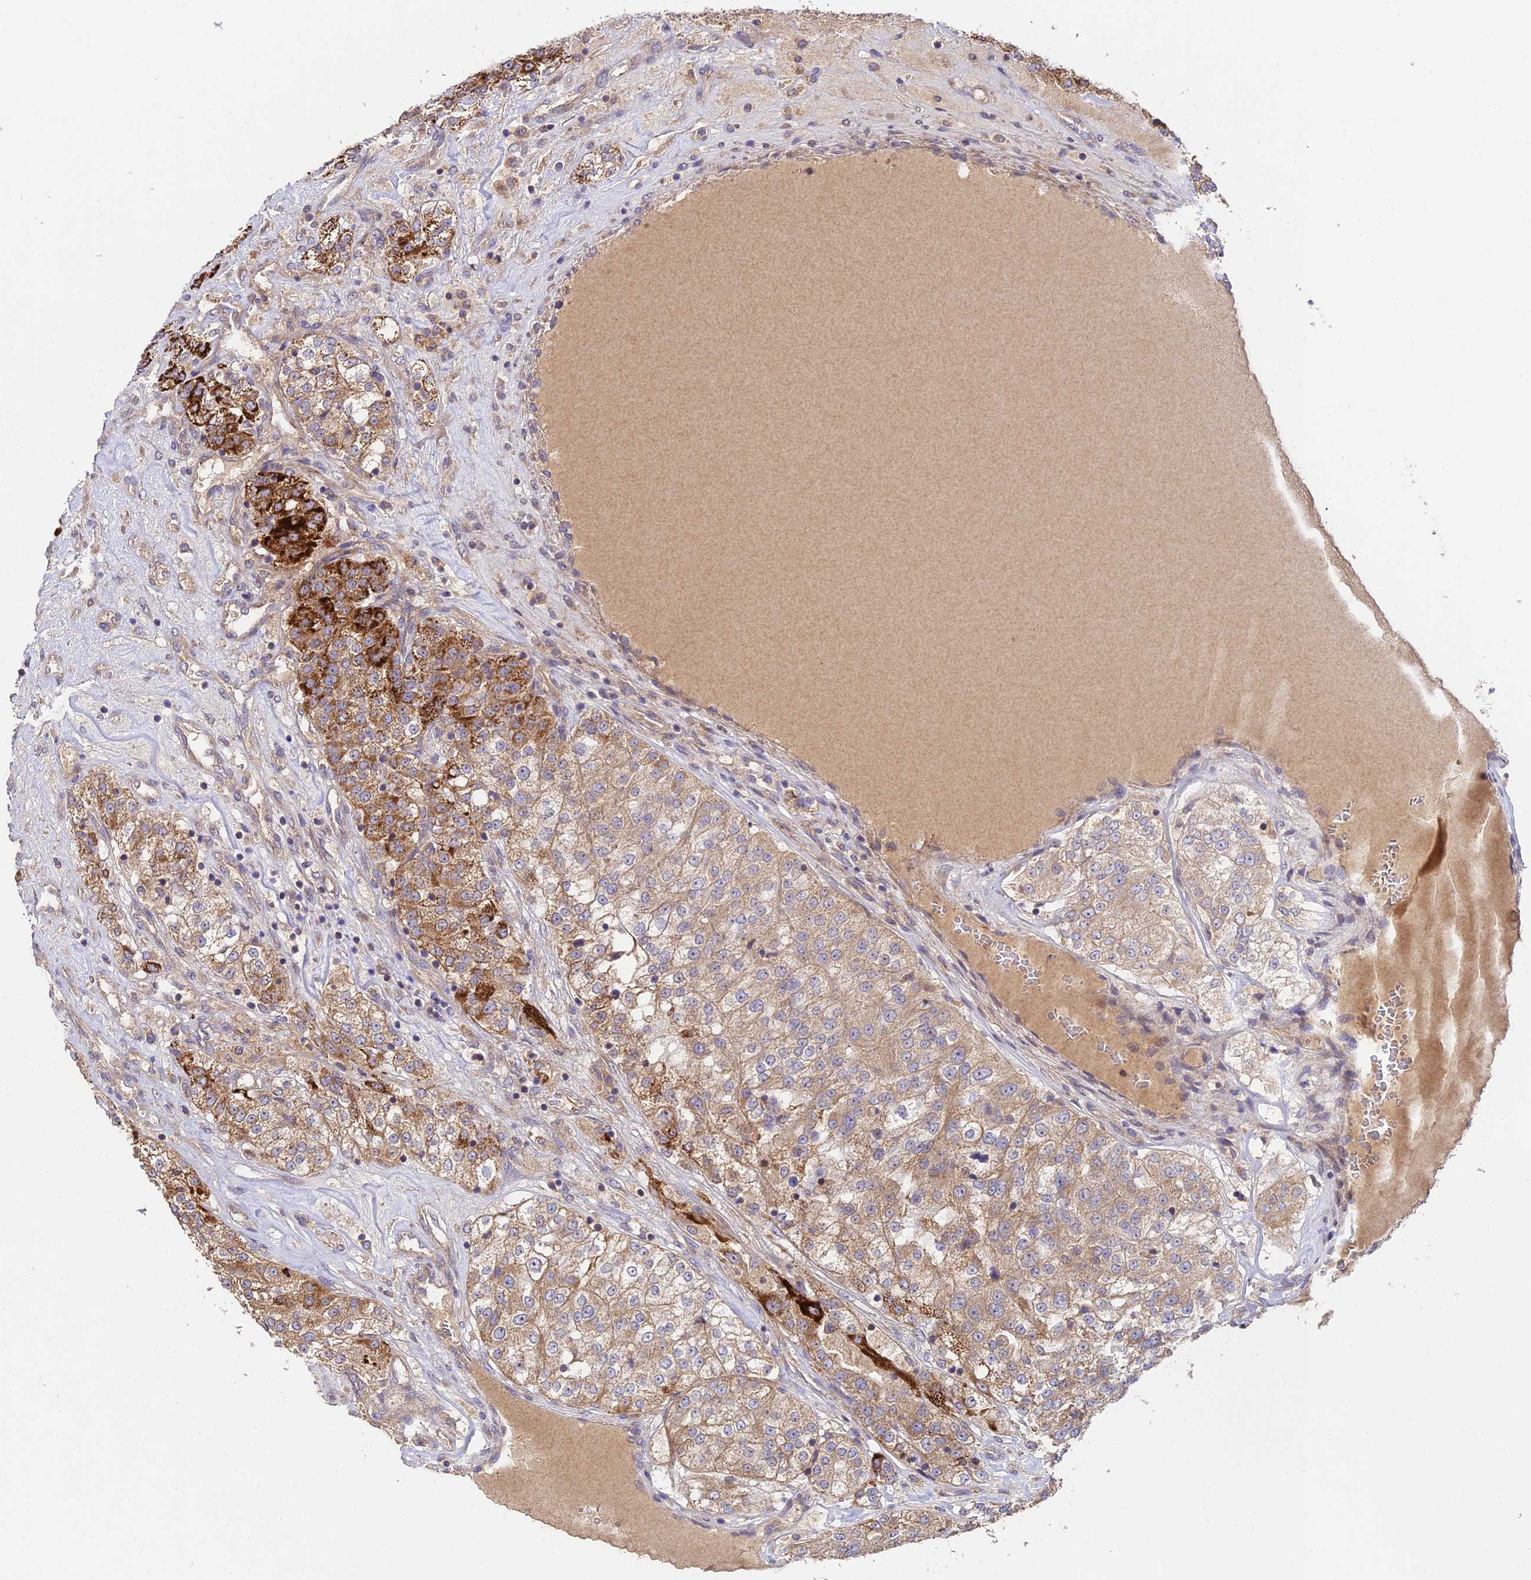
{"staining": {"intensity": "moderate", "quantity": "25%-75%", "location": "cytoplasmic/membranous"}, "tissue": "renal cancer", "cell_type": "Tumor cells", "image_type": "cancer", "snomed": [{"axis": "morphology", "description": "Adenocarcinoma, NOS"}, {"axis": "topography", "description": "Kidney"}], "caption": "A micrograph showing moderate cytoplasmic/membranous staining in approximately 25%-75% of tumor cells in renal cancer (adenocarcinoma), as visualized by brown immunohistochemical staining.", "gene": "C3orf20", "patient": {"sex": "female", "age": 63}}